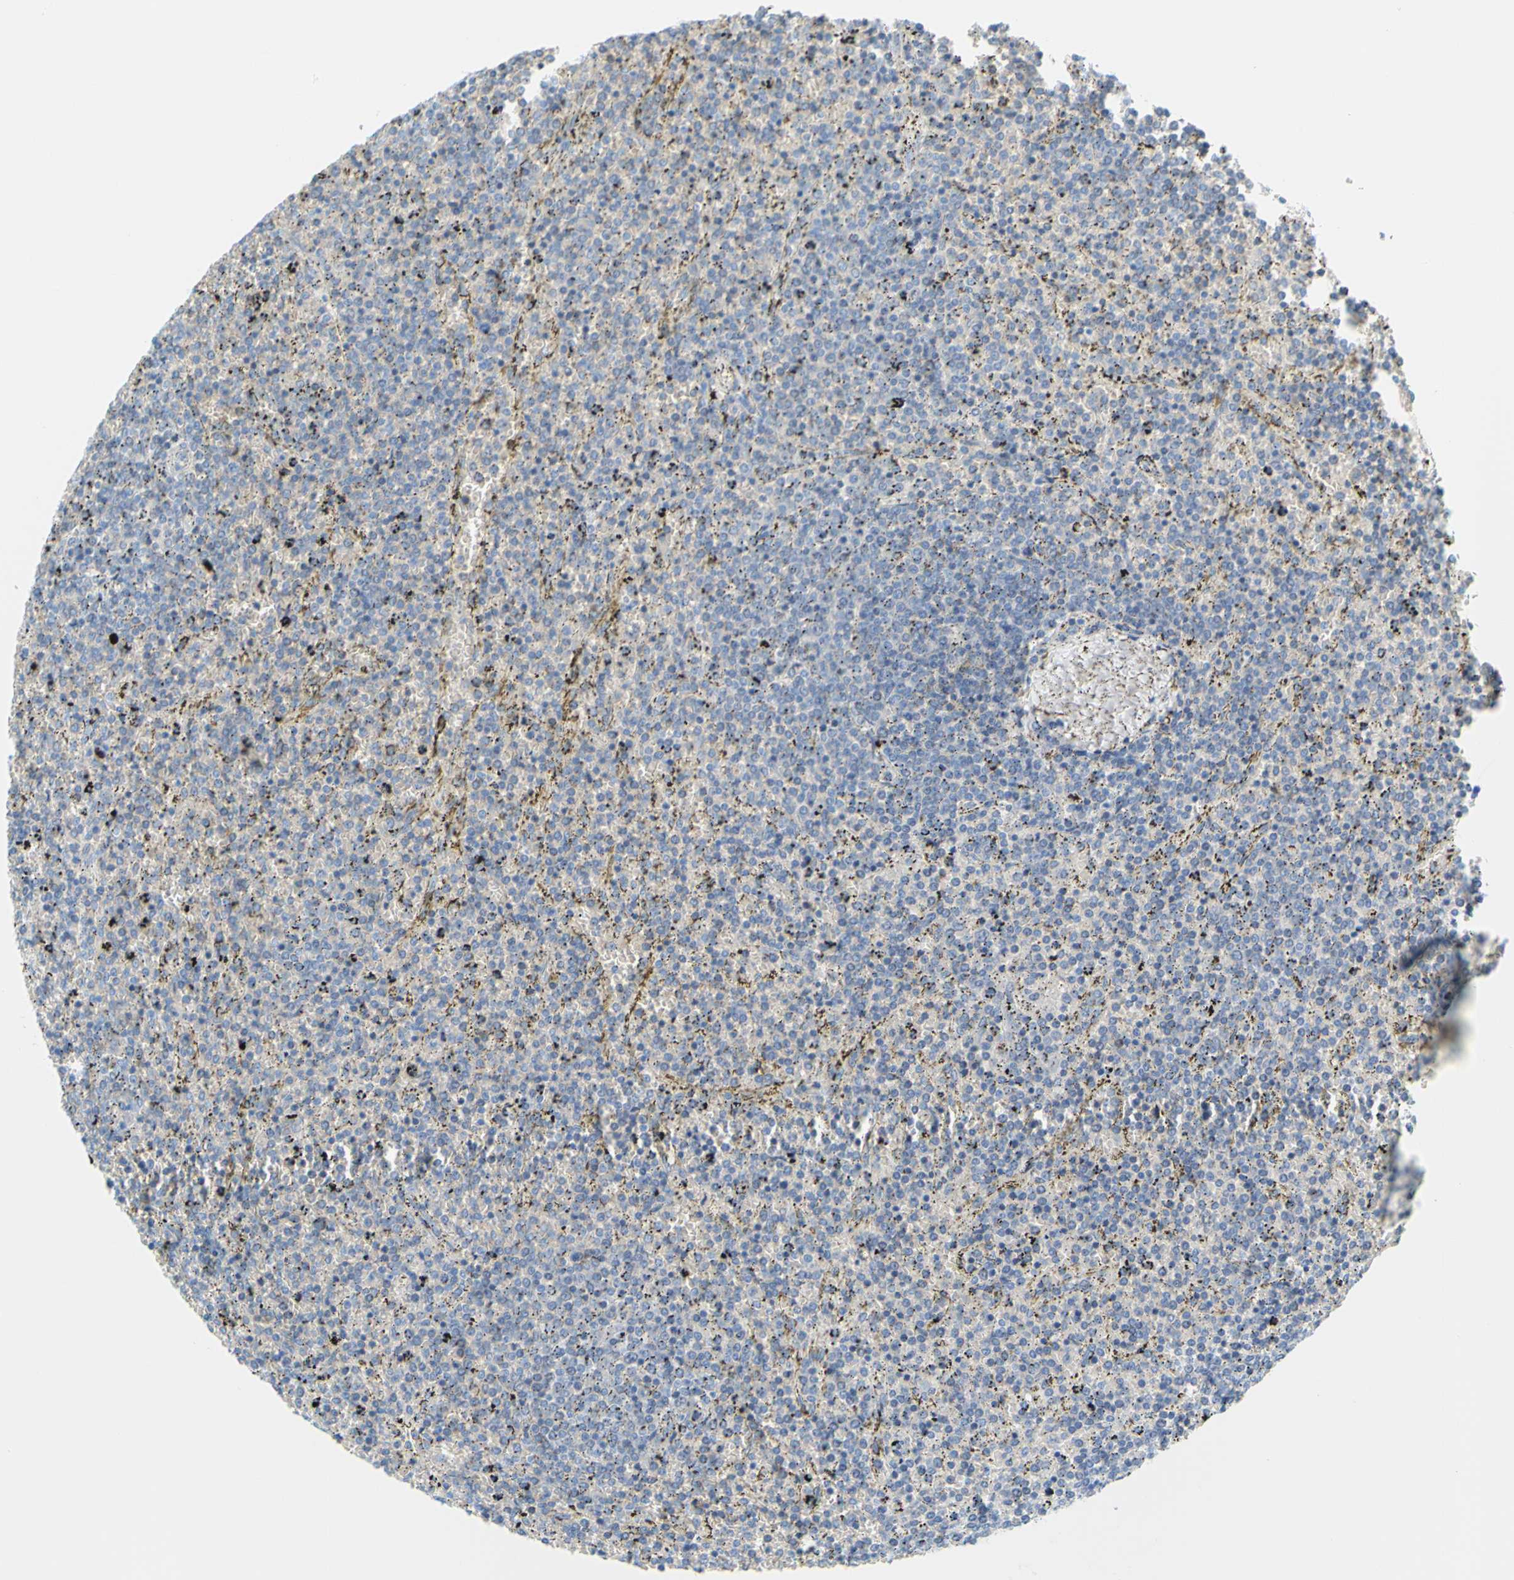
{"staining": {"intensity": "negative", "quantity": "none", "location": "none"}, "tissue": "lymphoma", "cell_type": "Tumor cells", "image_type": "cancer", "snomed": [{"axis": "morphology", "description": "Malignant lymphoma, non-Hodgkin's type, Low grade"}, {"axis": "topography", "description": "Spleen"}], "caption": "DAB immunohistochemical staining of human lymphoma shows no significant positivity in tumor cells.", "gene": "DCT", "patient": {"sex": "female", "age": 77}}